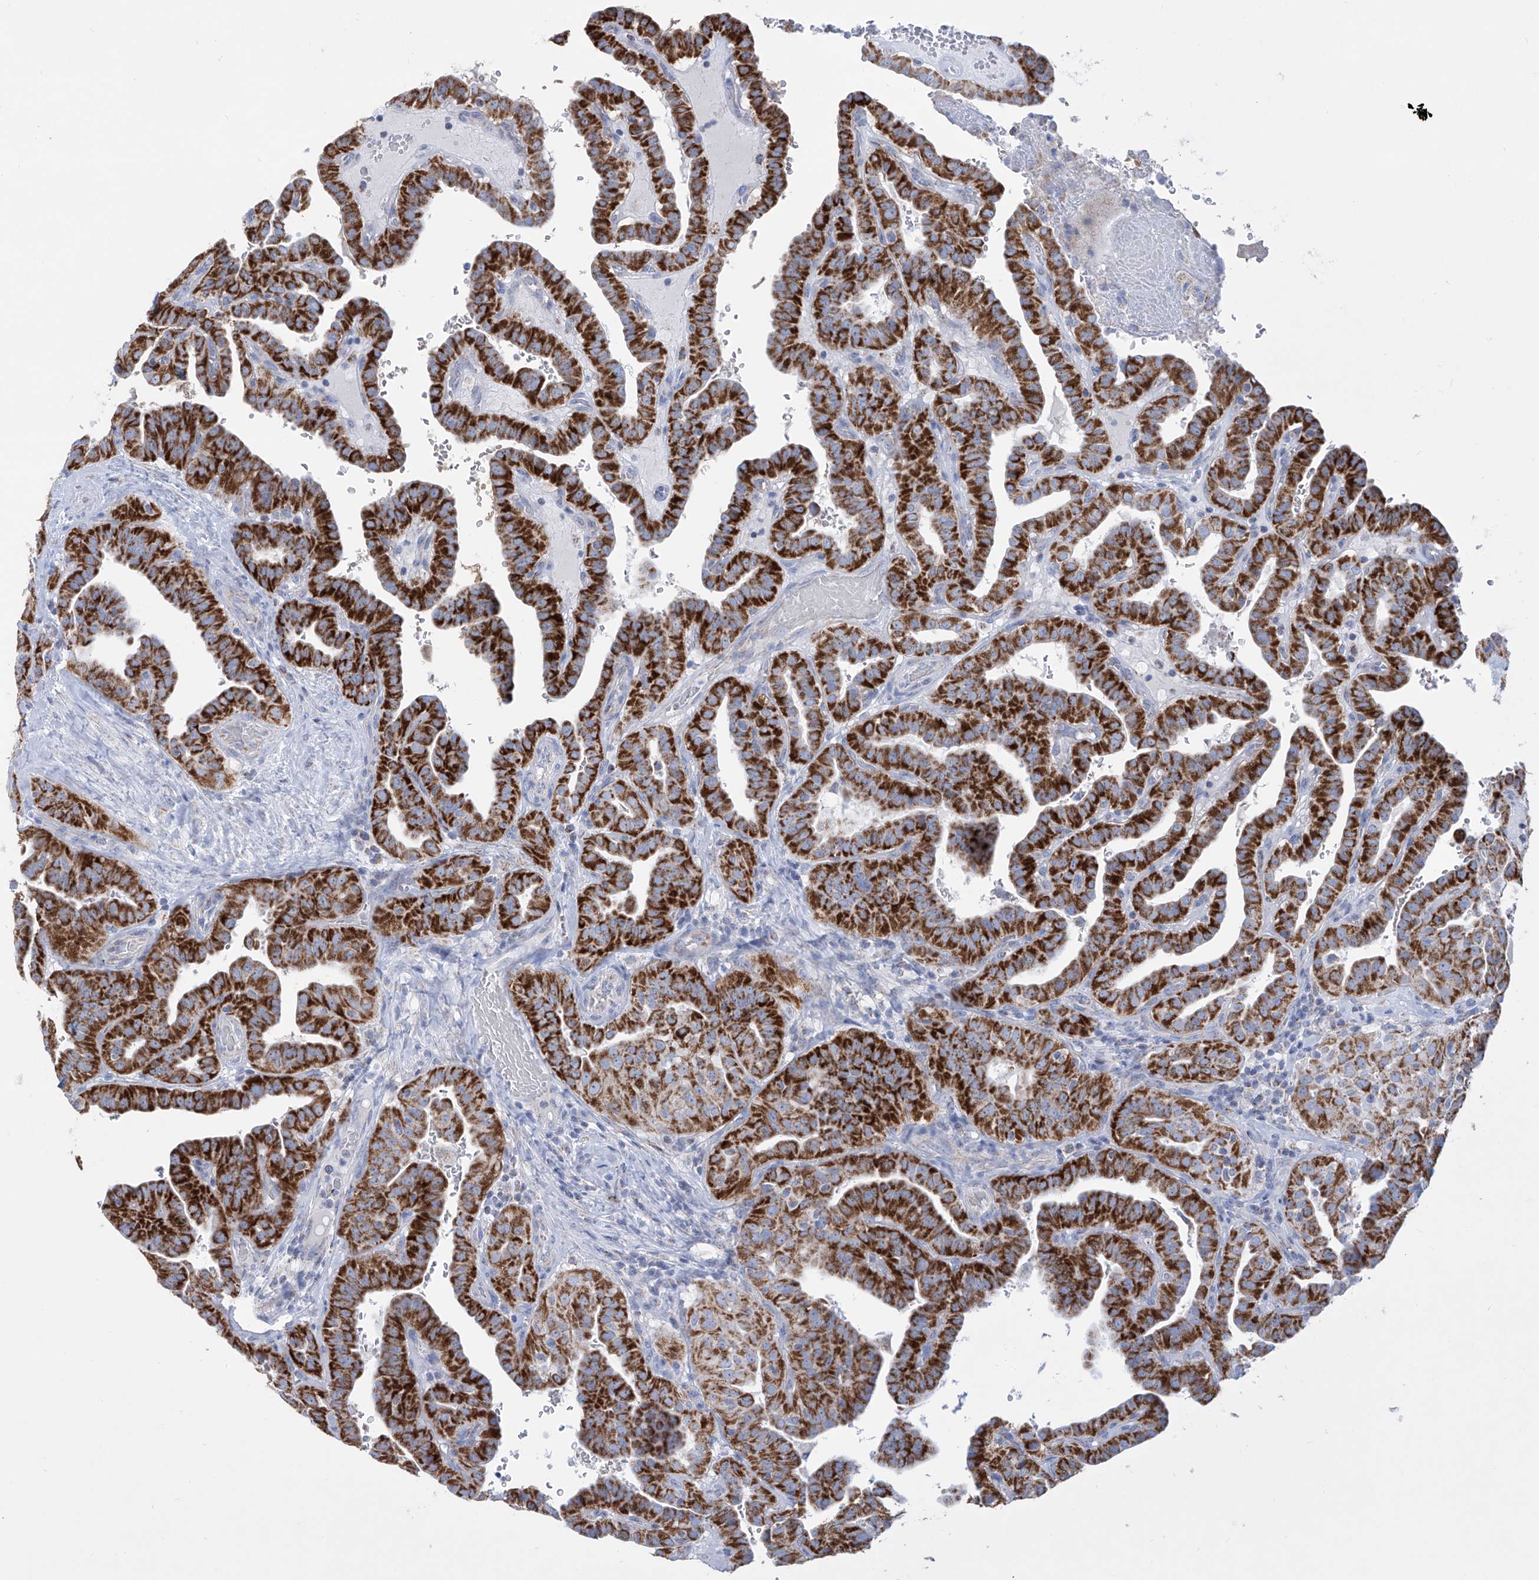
{"staining": {"intensity": "strong", "quantity": ">75%", "location": "cytoplasmic/membranous"}, "tissue": "thyroid cancer", "cell_type": "Tumor cells", "image_type": "cancer", "snomed": [{"axis": "morphology", "description": "Papillary adenocarcinoma, NOS"}, {"axis": "topography", "description": "Thyroid gland"}], "caption": "IHC staining of thyroid cancer, which exhibits high levels of strong cytoplasmic/membranous staining in approximately >75% of tumor cells indicating strong cytoplasmic/membranous protein expression. The staining was performed using DAB (brown) for protein detection and nuclei were counterstained in hematoxylin (blue).", "gene": "ALDH6A1", "patient": {"sex": "male", "age": 77}}